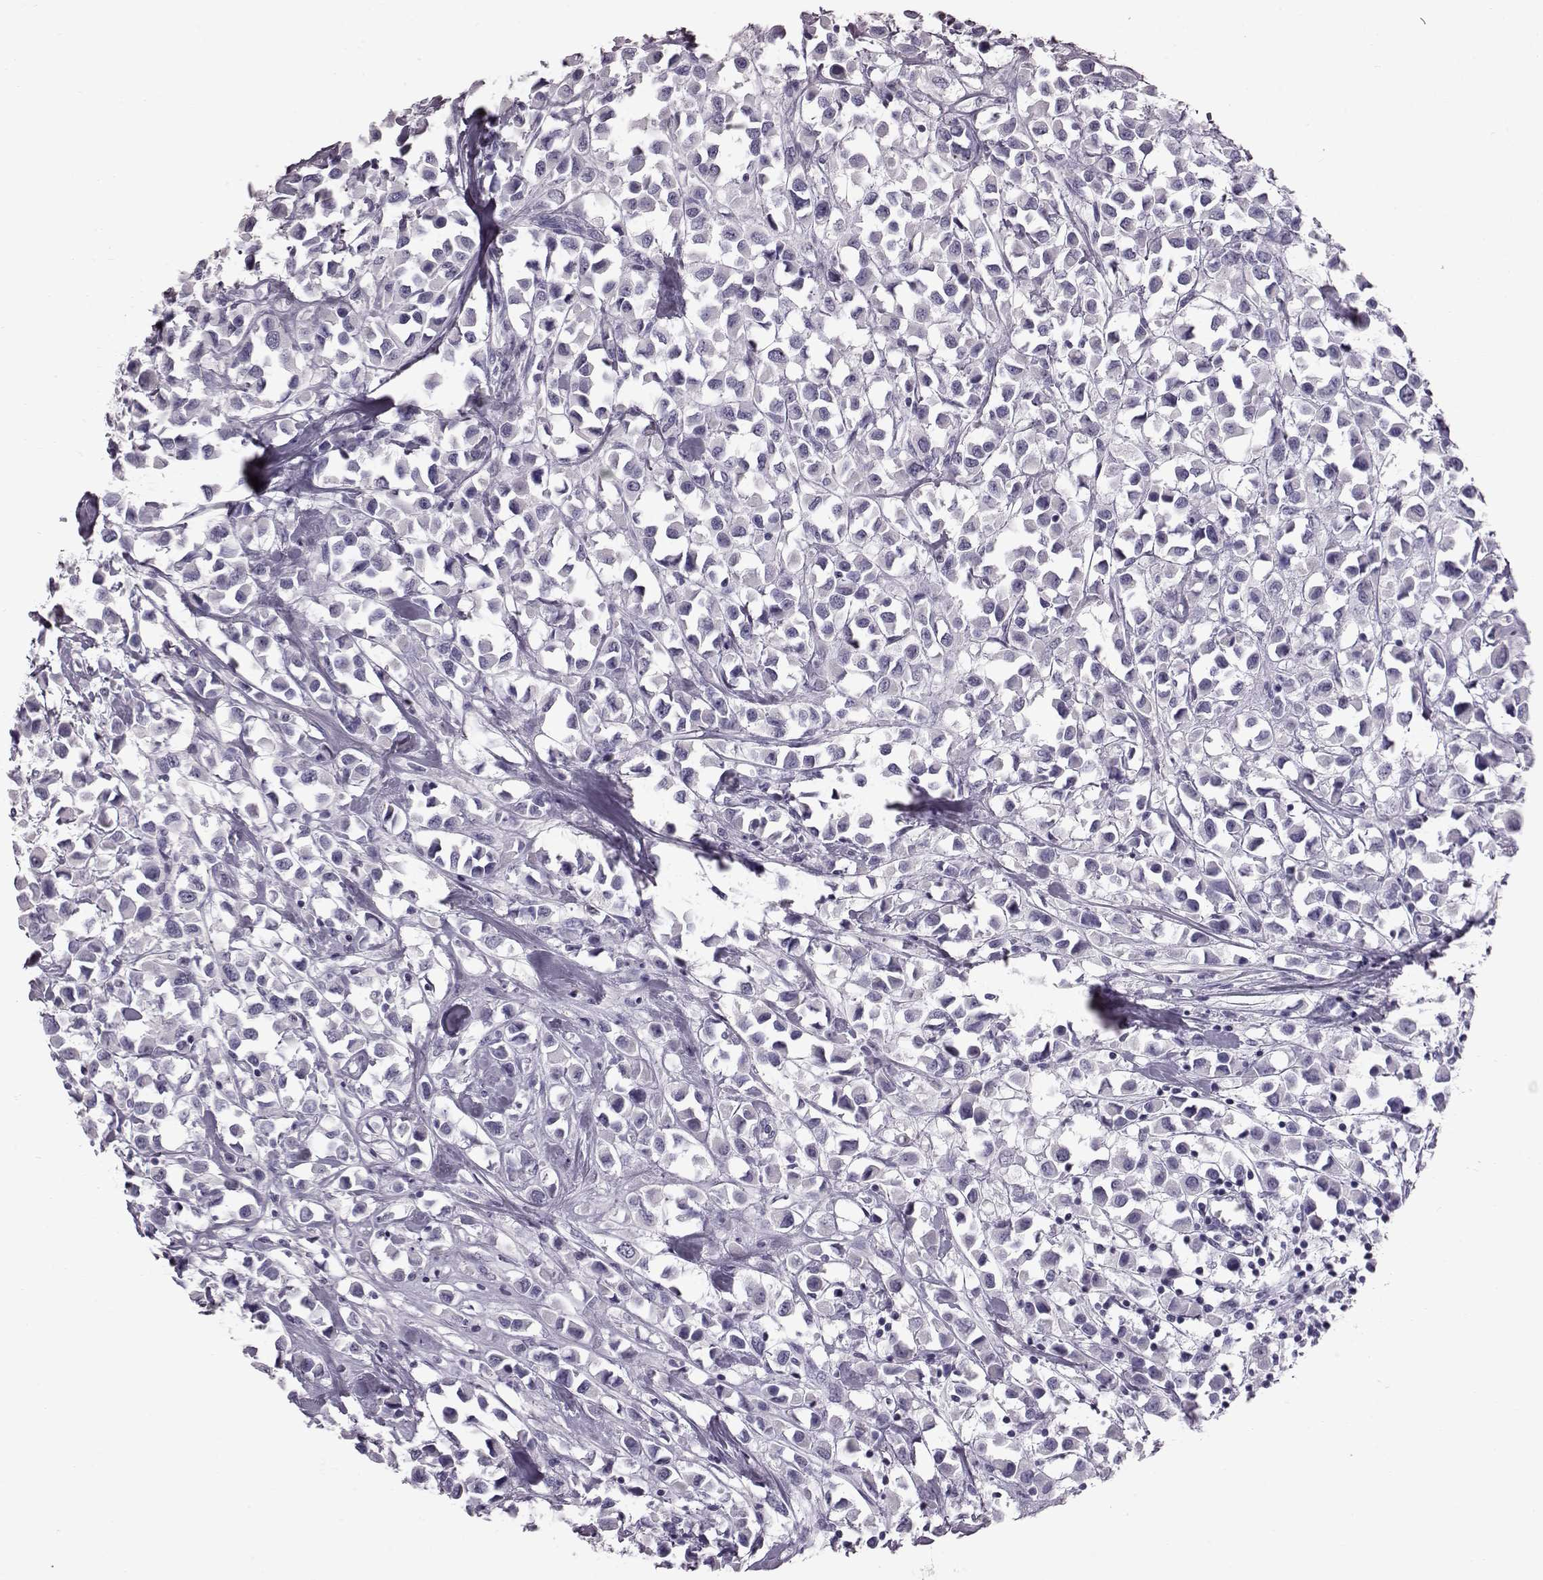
{"staining": {"intensity": "negative", "quantity": "none", "location": "none"}, "tissue": "breast cancer", "cell_type": "Tumor cells", "image_type": "cancer", "snomed": [{"axis": "morphology", "description": "Duct carcinoma"}, {"axis": "topography", "description": "Breast"}], "caption": "An image of breast cancer (invasive ductal carcinoma) stained for a protein shows no brown staining in tumor cells.", "gene": "TCHHL1", "patient": {"sex": "female", "age": 61}}